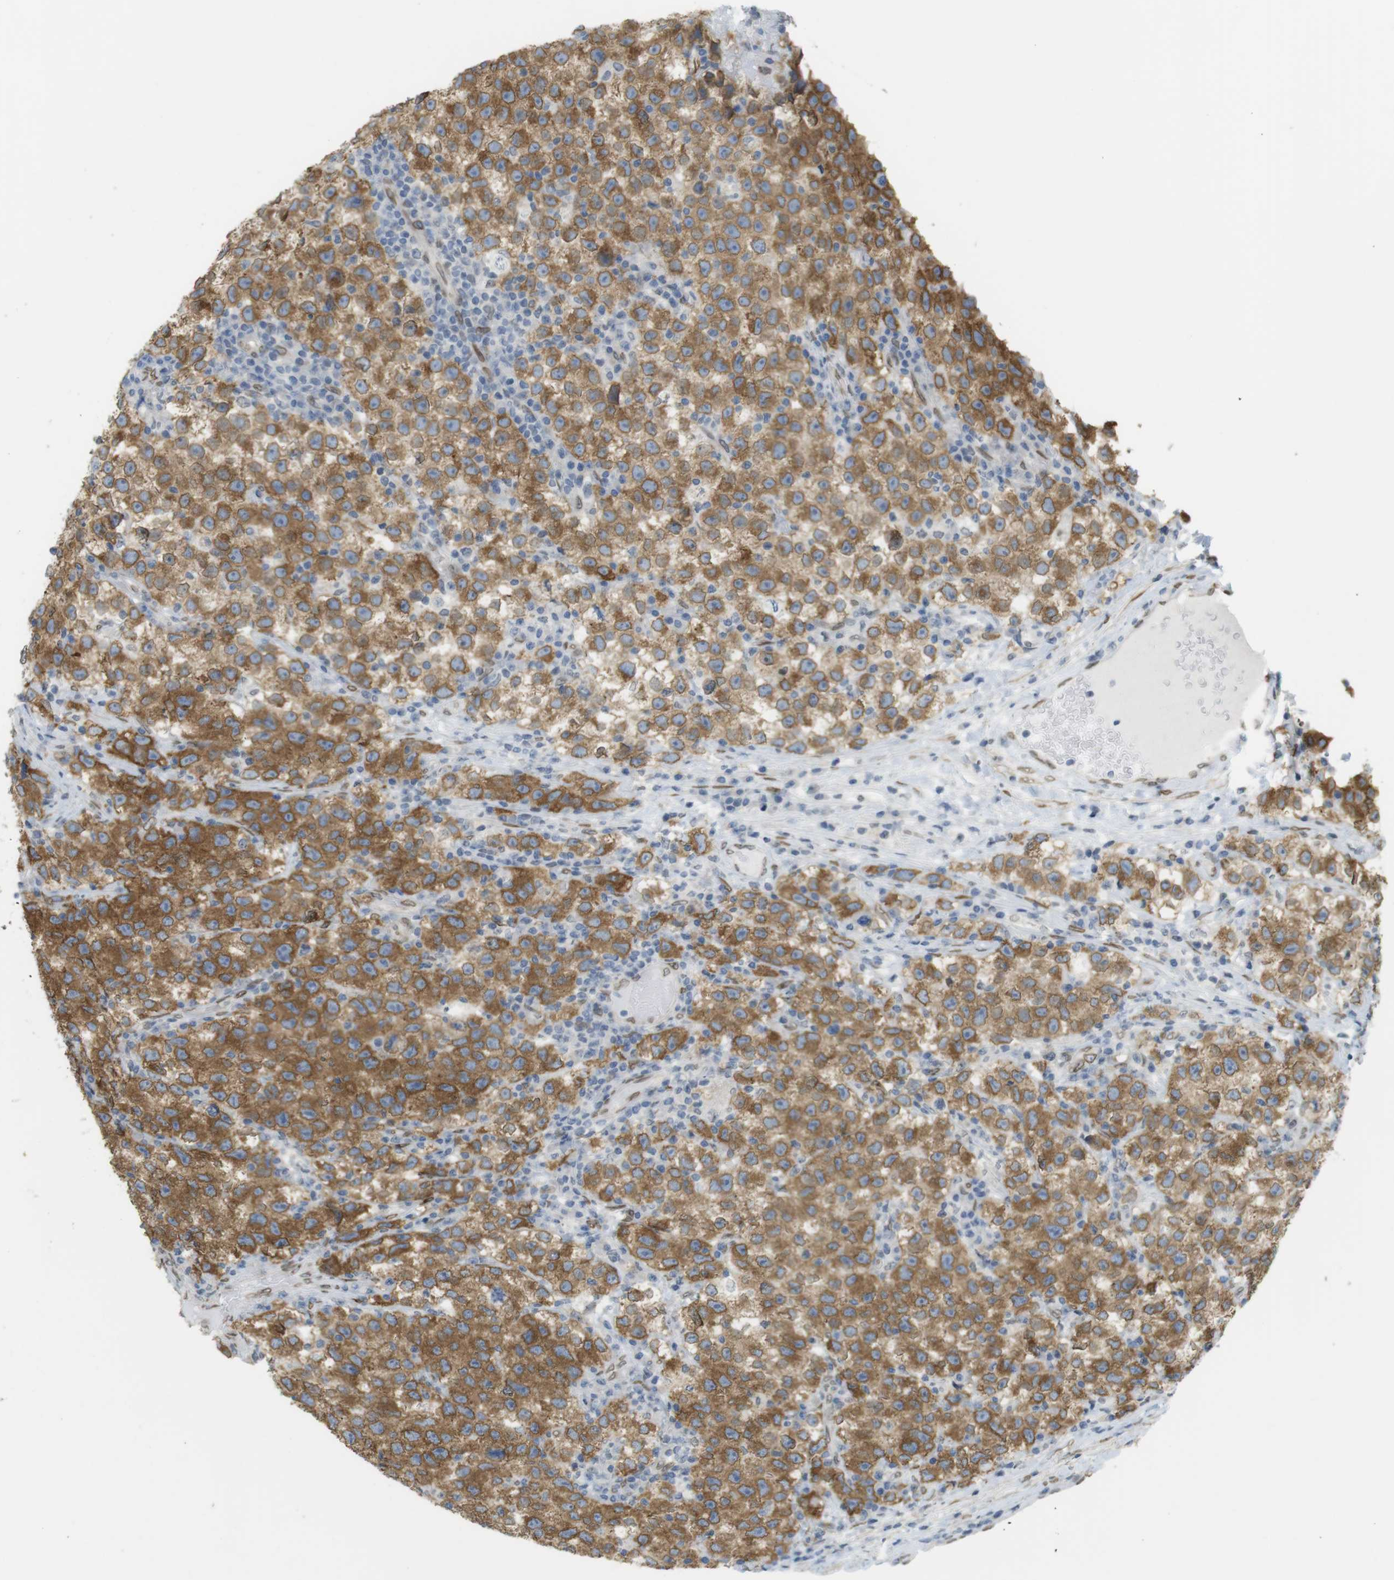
{"staining": {"intensity": "moderate", "quantity": ">75%", "location": "cytoplasmic/membranous,nuclear"}, "tissue": "testis cancer", "cell_type": "Tumor cells", "image_type": "cancer", "snomed": [{"axis": "morphology", "description": "Seminoma, NOS"}, {"axis": "topography", "description": "Testis"}], "caption": "Human testis seminoma stained with a protein marker exhibits moderate staining in tumor cells.", "gene": "ARL6IP6", "patient": {"sex": "male", "age": 22}}